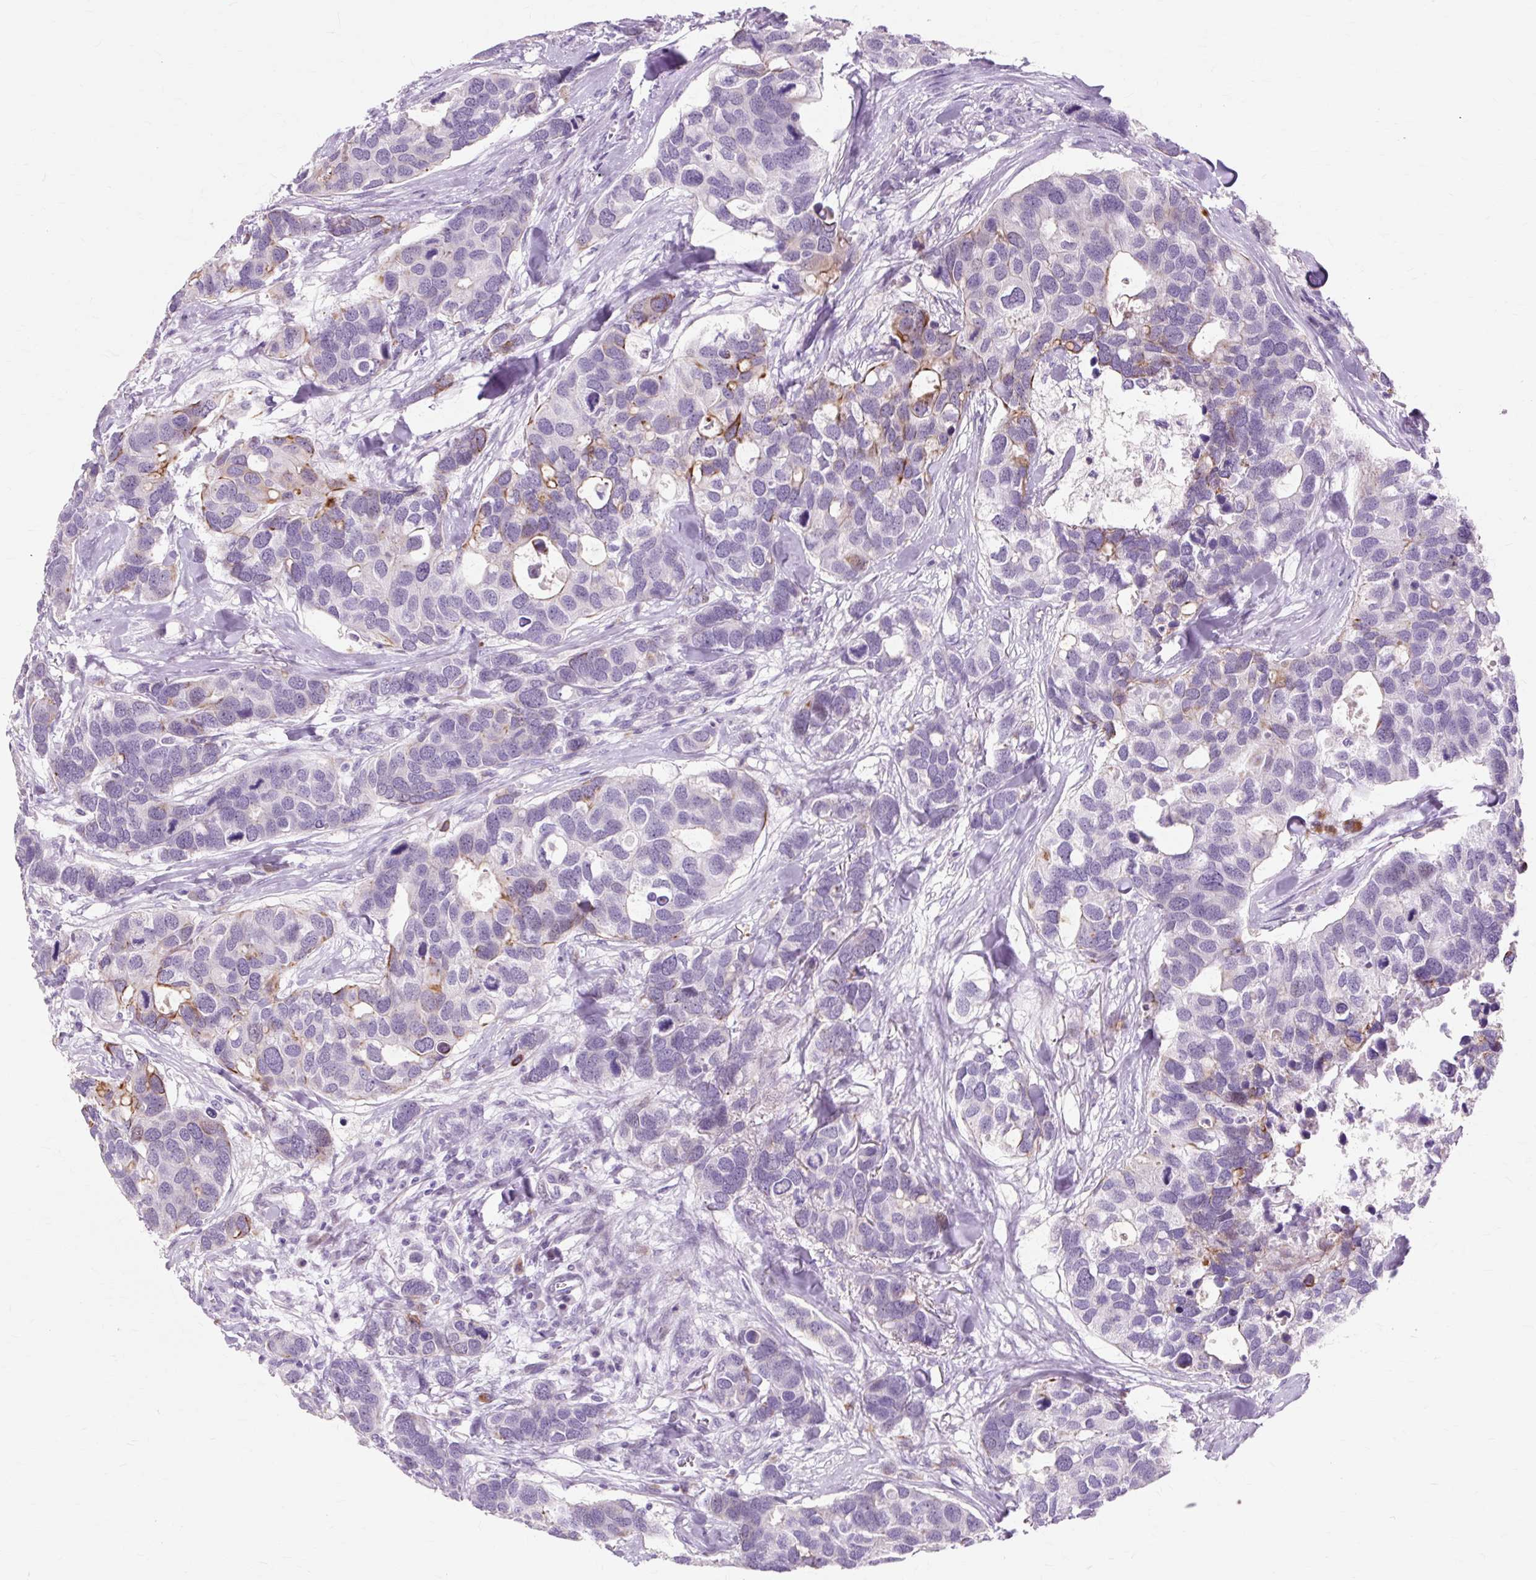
{"staining": {"intensity": "moderate", "quantity": "<25%", "location": "cytoplasmic/membranous"}, "tissue": "breast cancer", "cell_type": "Tumor cells", "image_type": "cancer", "snomed": [{"axis": "morphology", "description": "Duct carcinoma"}, {"axis": "topography", "description": "Breast"}], "caption": "IHC micrograph of human breast intraductal carcinoma stained for a protein (brown), which demonstrates low levels of moderate cytoplasmic/membranous staining in about <25% of tumor cells.", "gene": "IRX2", "patient": {"sex": "female", "age": 83}}